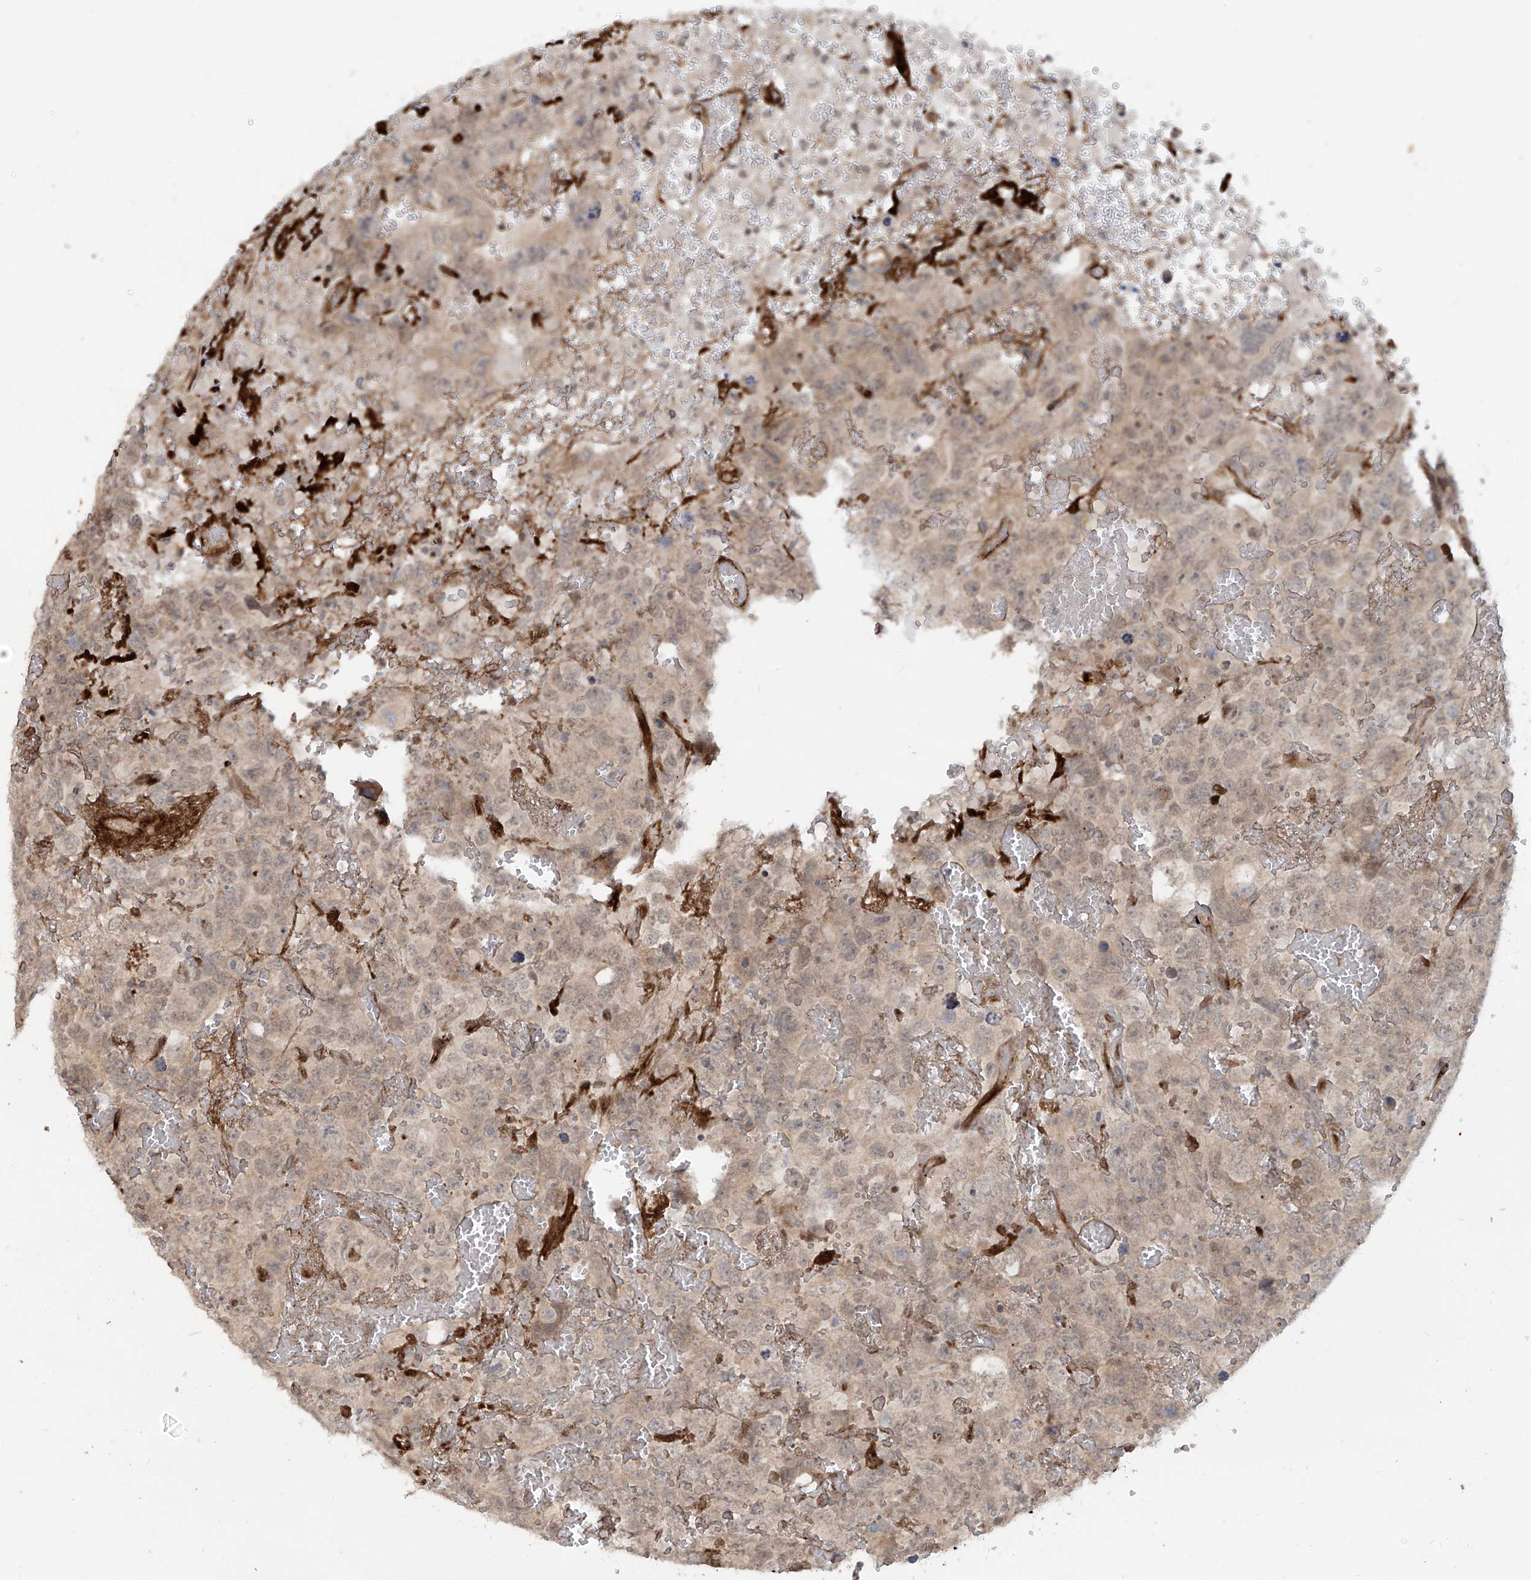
{"staining": {"intensity": "weak", "quantity": ">75%", "location": "cytoplasmic/membranous"}, "tissue": "testis cancer", "cell_type": "Tumor cells", "image_type": "cancer", "snomed": [{"axis": "morphology", "description": "Carcinoma, Embryonal, NOS"}, {"axis": "topography", "description": "Testis"}], "caption": "The micrograph demonstrates immunohistochemical staining of testis cancer. There is weak cytoplasmic/membranous expression is present in approximately >75% of tumor cells. Using DAB (3,3'-diaminobenzidine) (brown) and hematoxylin (blue) stains, captured at high magnification using brightfield microscopy.", "gene": "LAGE3", "patient": {"sex": "male", "age": 45}}